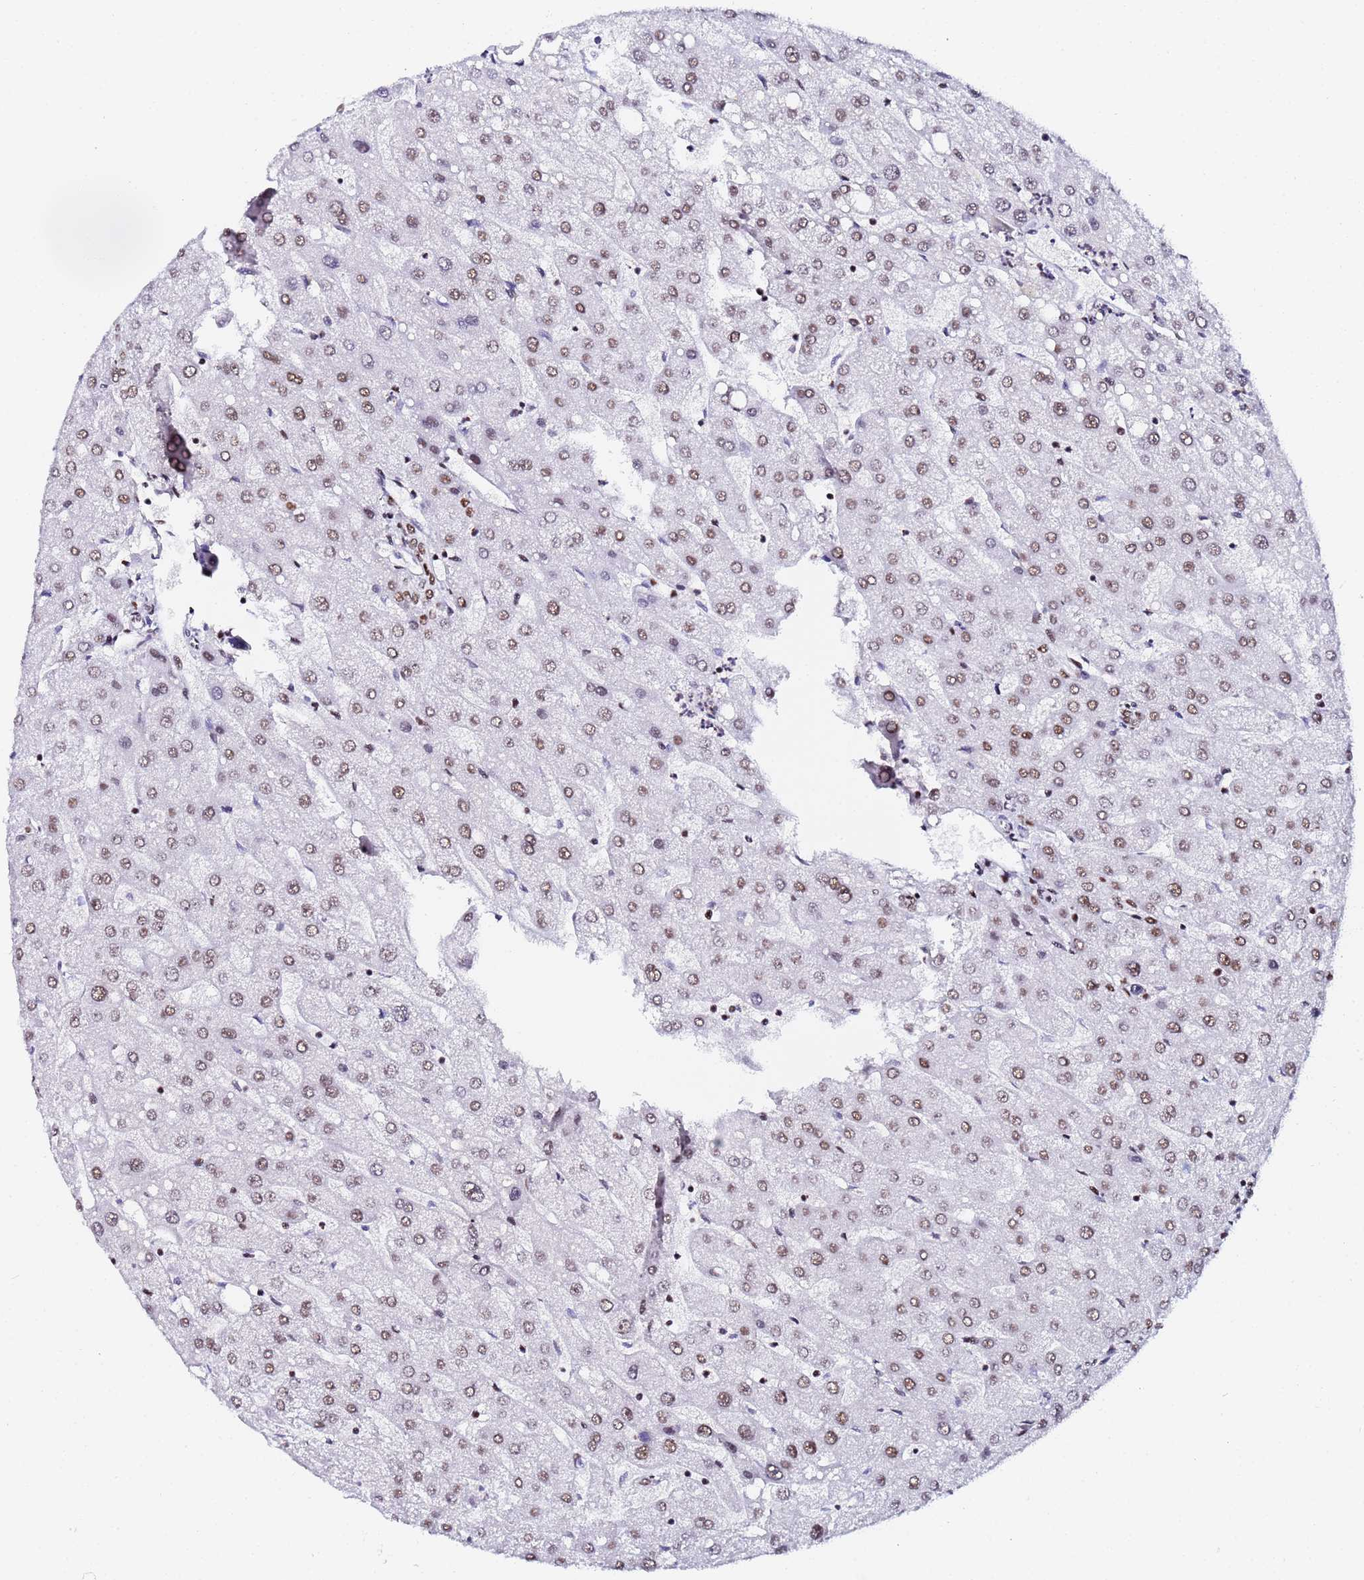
{"staining": {"intensity": "moderate", "quantity": ">75%", "location": "nuclear"}, "tissue": "liver", "cell_type": "Cholangiocytes", "image_type": "normal", "snomed": [{"axis": "morphology", "description": "Normal tissue, NOS"}, {"axis": "topography", "description": "Liver"}], "caption": "Cholangiocytes display moderate nuclear expression in about >75% of cells in normal liver. The protein is shown in brown color, while the nuclei are stained blue.", "gene": "SNRPA1", "patient": {"sex": "male", "age": 67}}